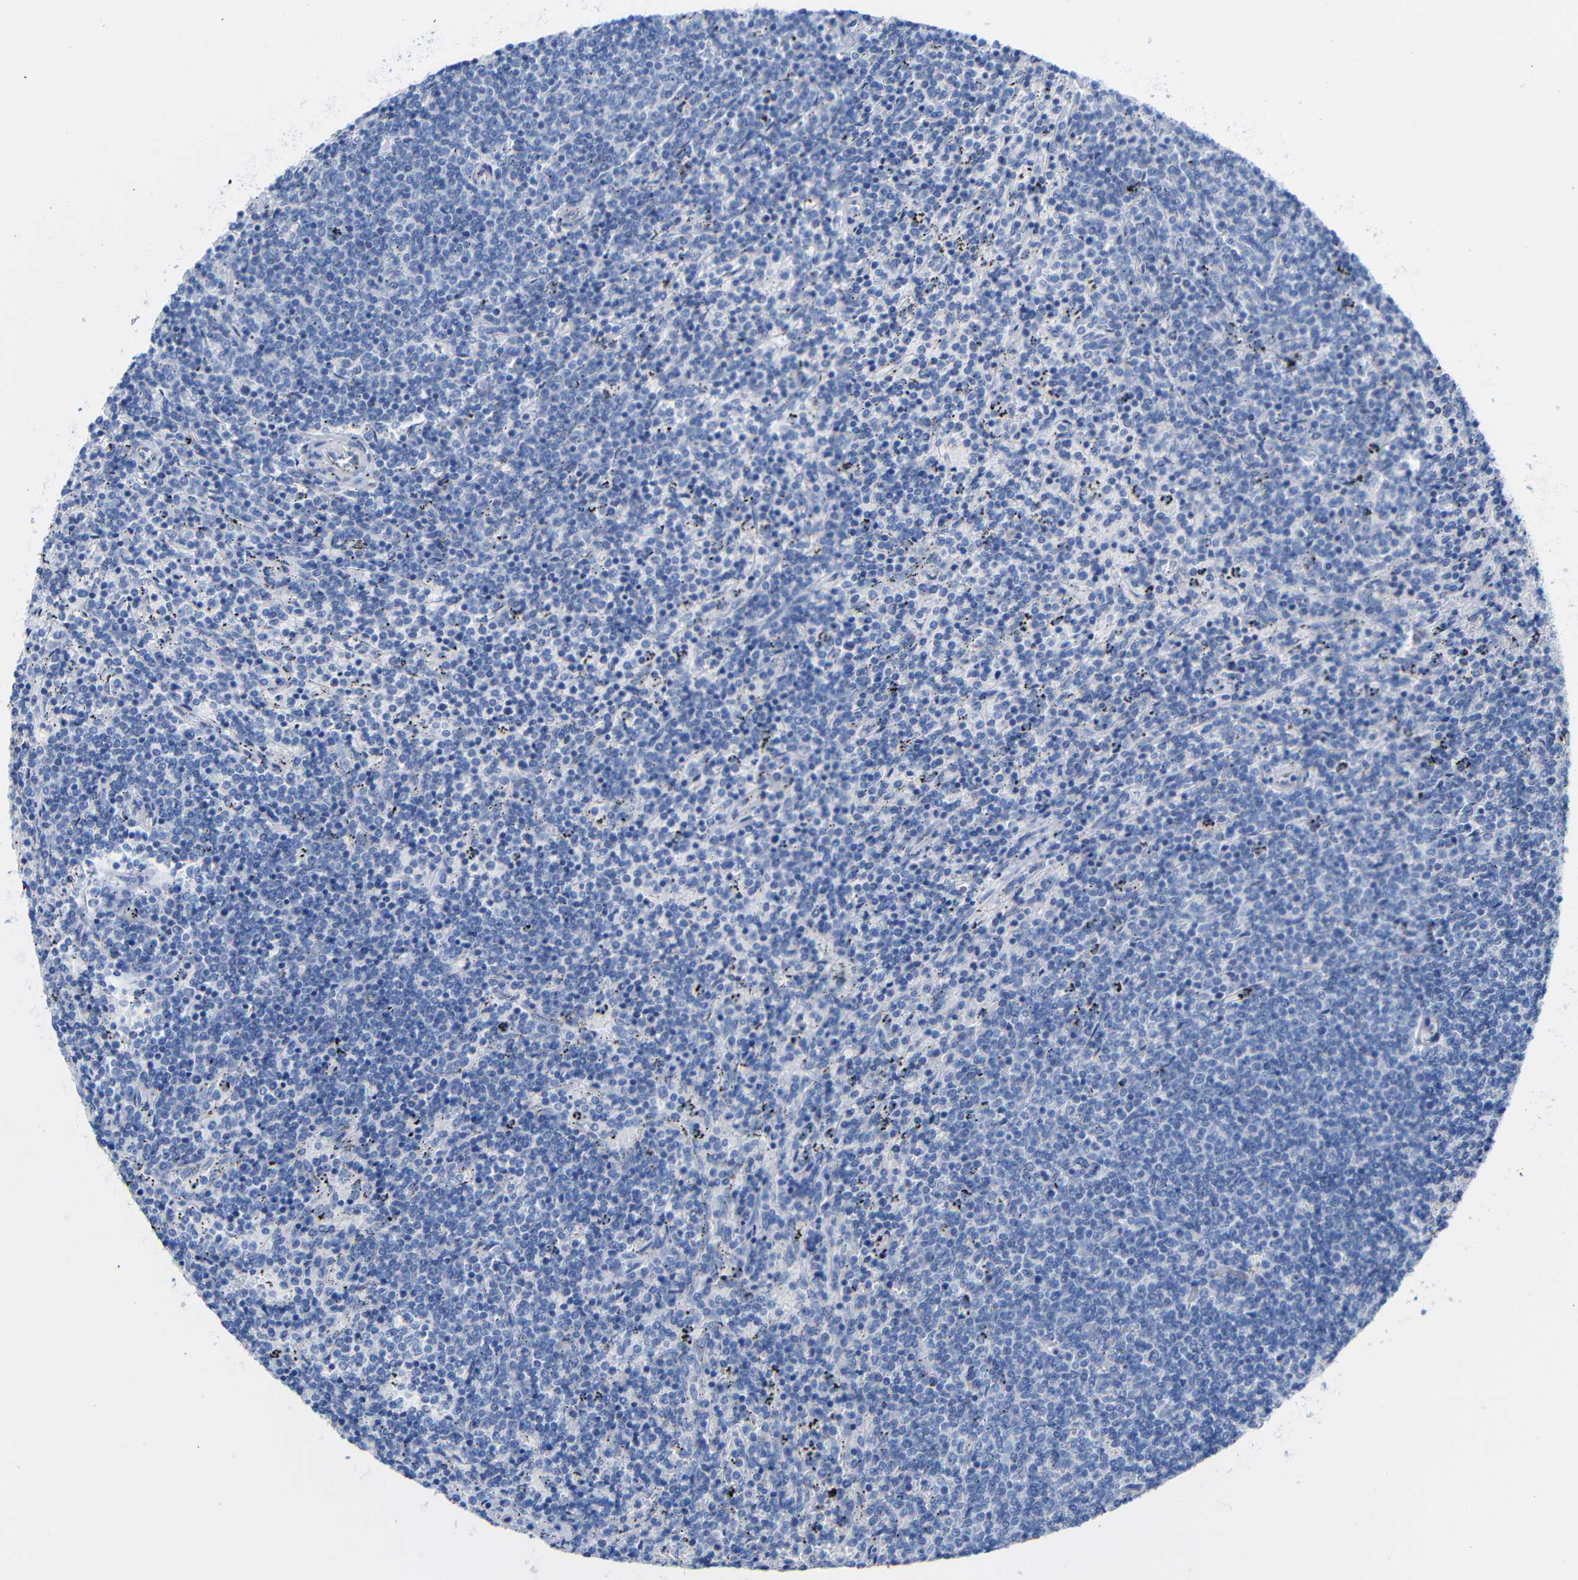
{"staining": {"intensity": "negative", "quantity": "none", "location": "none"}, "tissue": "lymphoma", "cell_type": "Tumor cells", "image_type": "cancer", "snomed": [{"axis": "morphology", "description": "Malignant lymphoma, non-Hodgkin's type, Low grade"}, {"axis": "topography", "description": "Spleen"}], "caption": "An IHC image of lymphoma is shown. There is no staining in tumor cells of lymphoma.", "gene": "CGNL1", "patient": {"sex": "female", "age": 50}}